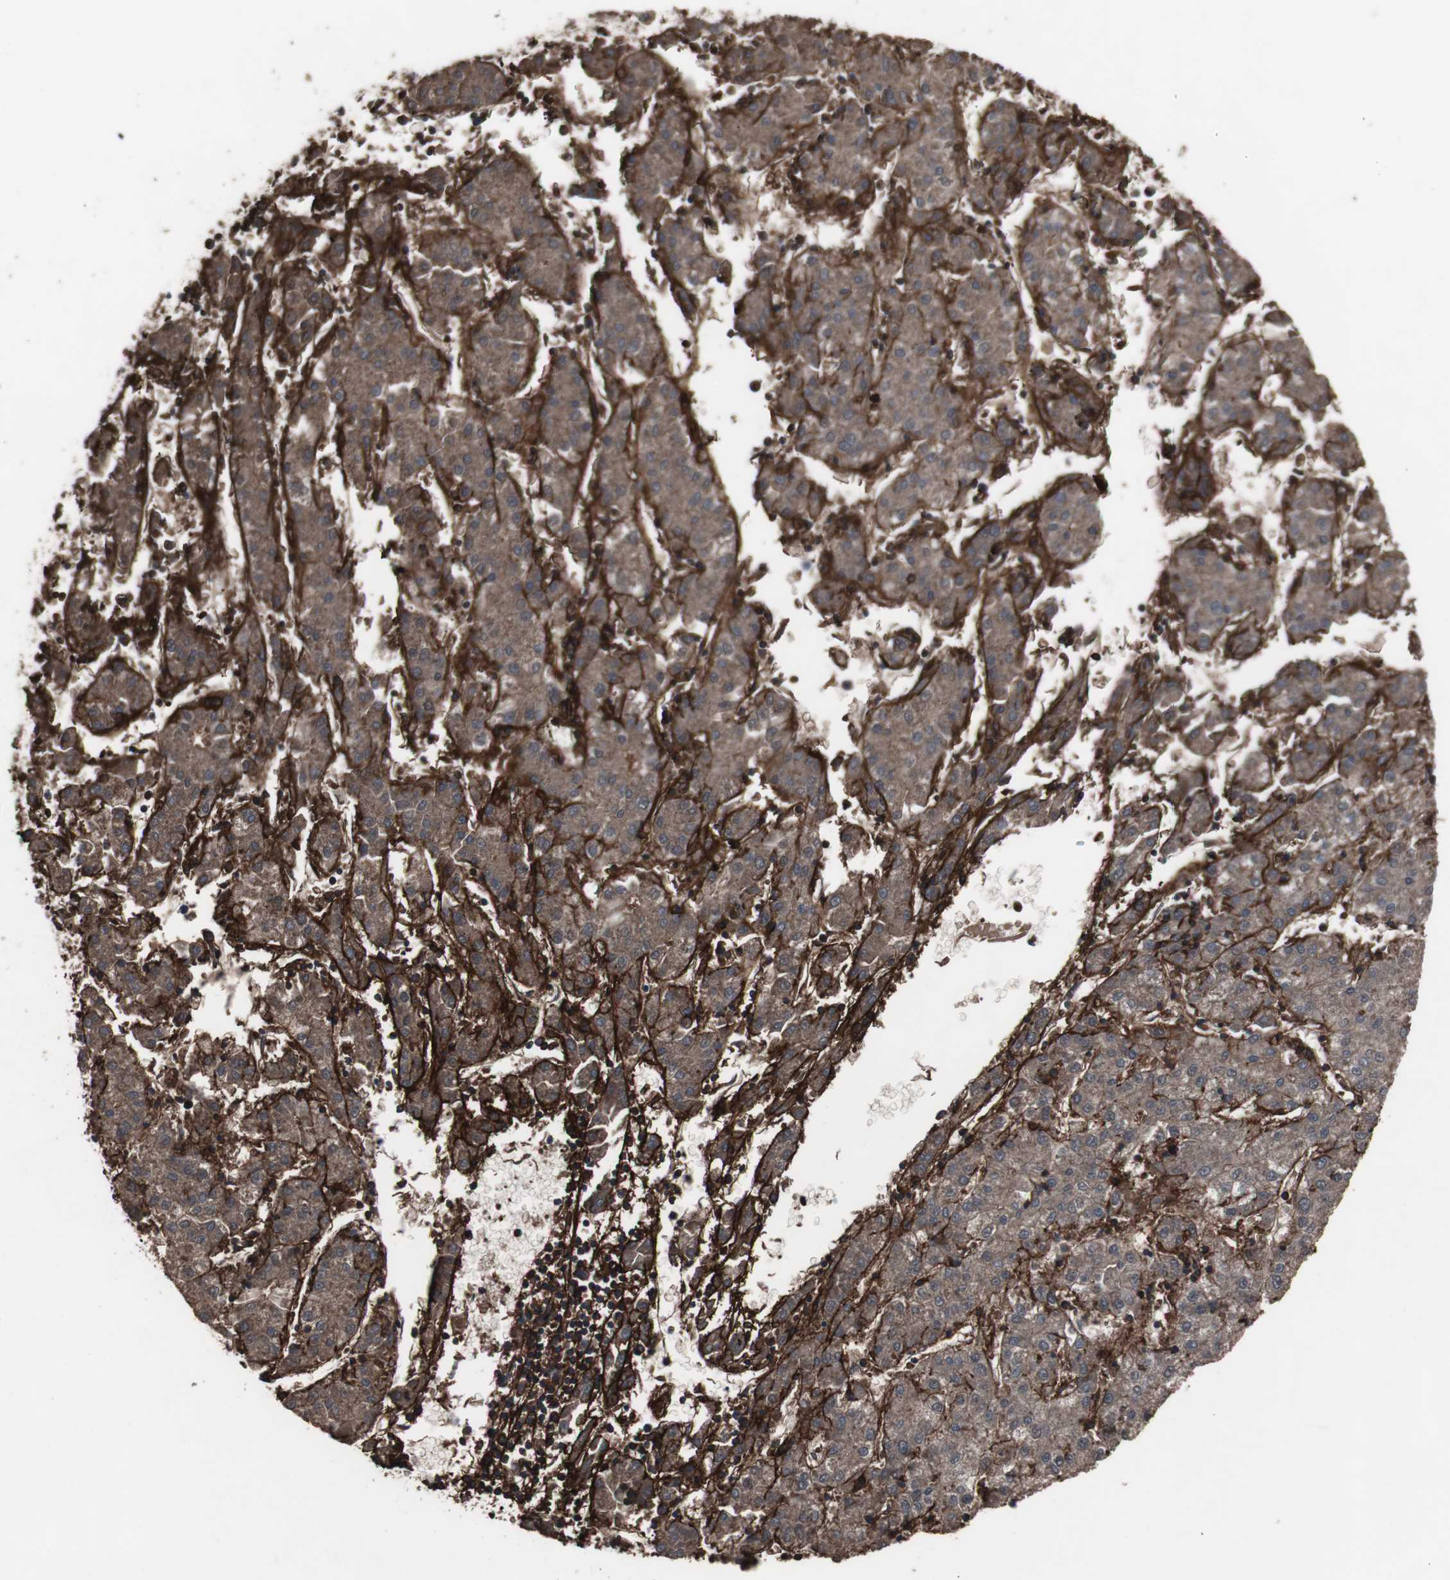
{"staining": {"intensity": "moderate", "quantity": ">75%", "location": "cytoplasmic/membranous"}, "tissue": "liver cancer", "cell_type": "Tumor cells", "image_type": "cancer", "snomed": [{"axis": "morphology", "description": "Carcinoma, Hepatocellular, NOS"}, {"axis": "topography", "description": "Liver"}], "caption": "Immunohistochemical staining of liver cancer (hepatocellular carcinoma) exhibits moderate cytoplasmic/membranous protein staining in approximately >75% of tumor cells.", "gene": "COL6A2", "patient": {"sex": "male", "age": 72}}